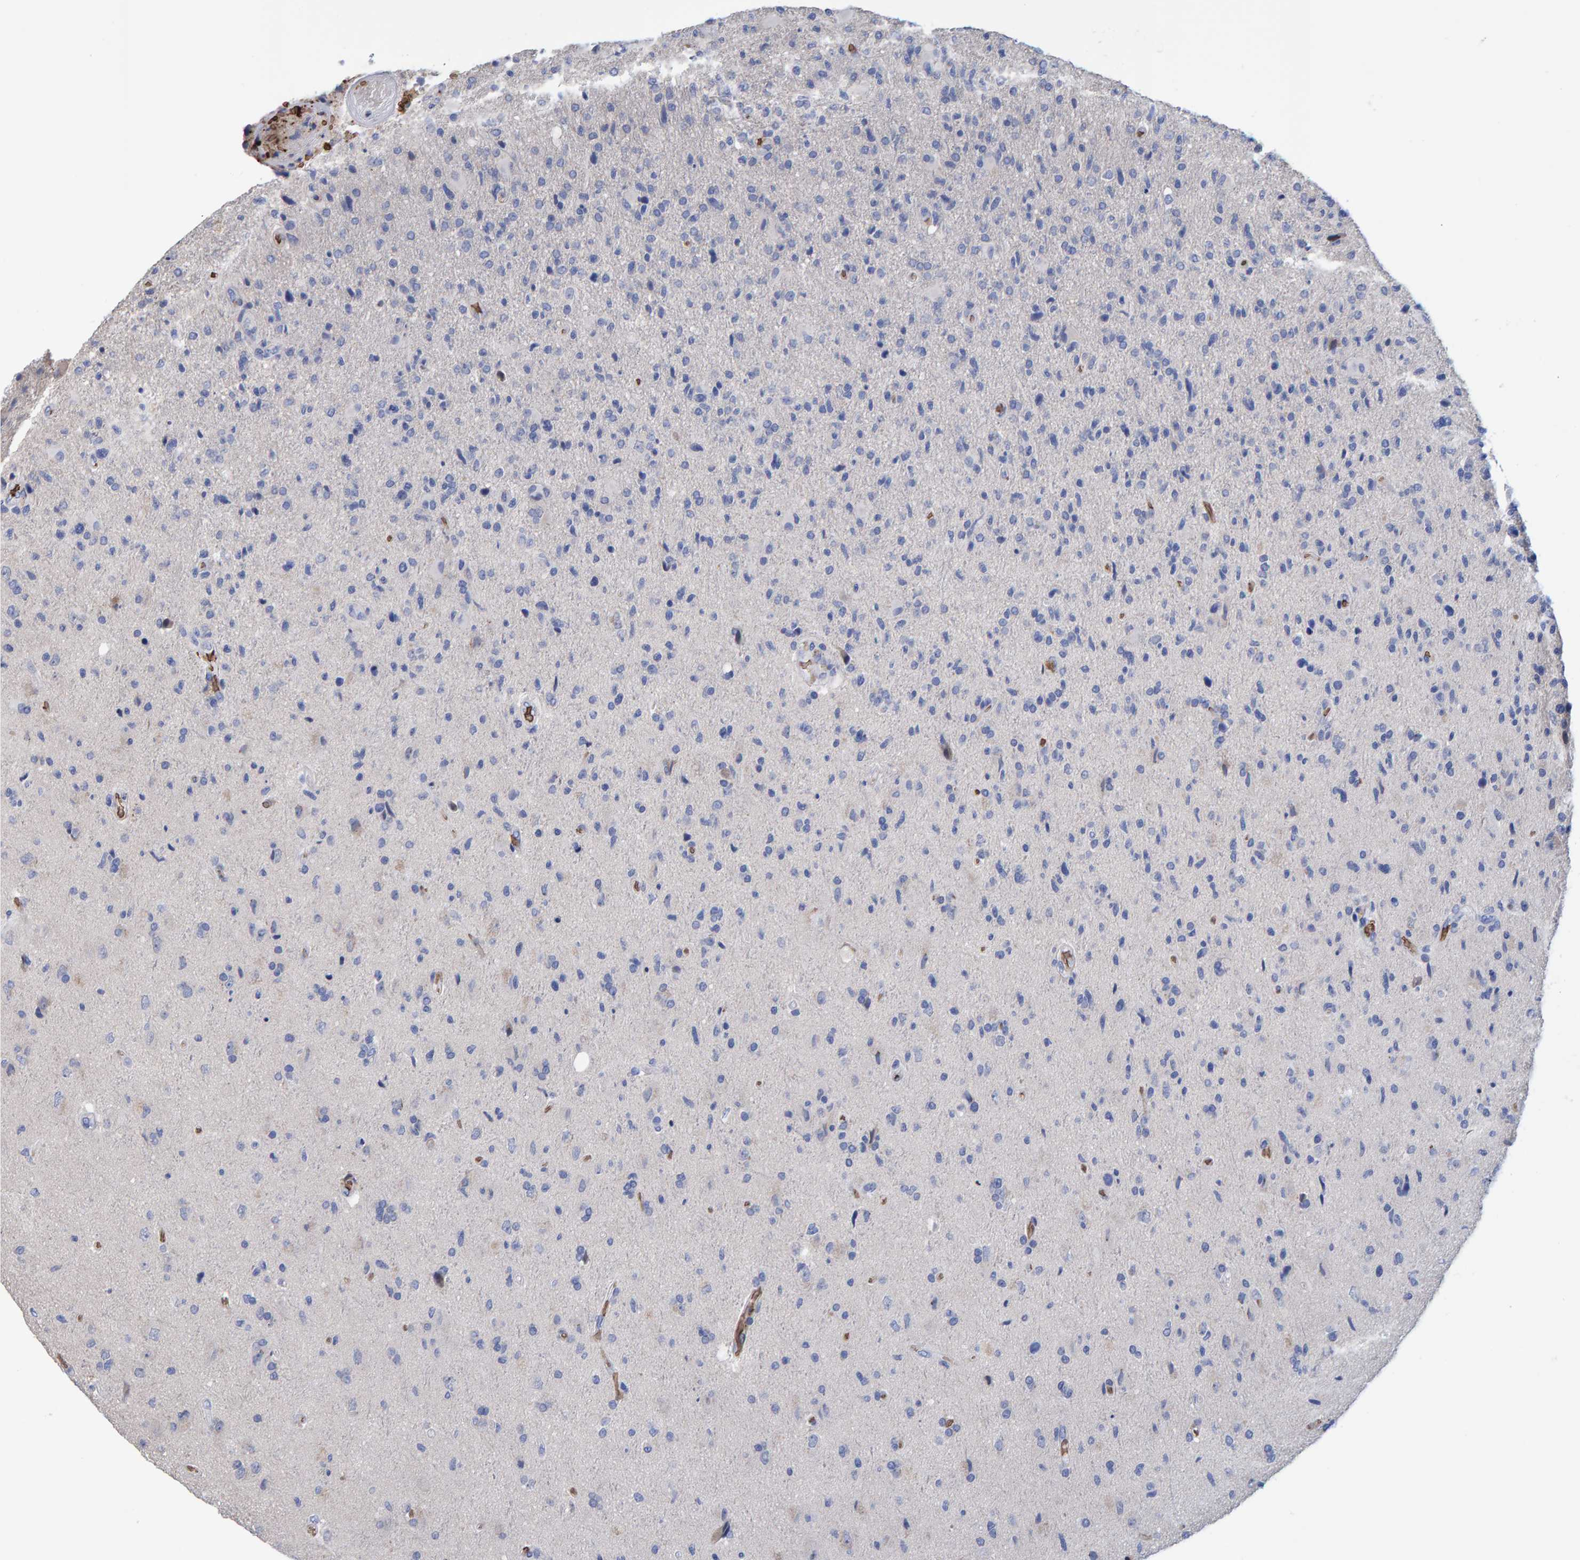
{"staining": {"intensity": "negative", "quantity": "none", "location": "none"}, "tissue": "glioma", "cell_type": "Tumor cells", "image_type": "cancer", "snomed": [{"axis": "morphology", "description": "Glioma, malignant, High grade"}, {"axis": "topography", "description": "Brain"}], "caption": "Micrograph shows no protein positivity in tumor cells of malignant glioma (high-grade) tissue.", "gene": "VPS9D1", "patient": {"sex": "male", "age": 72}}